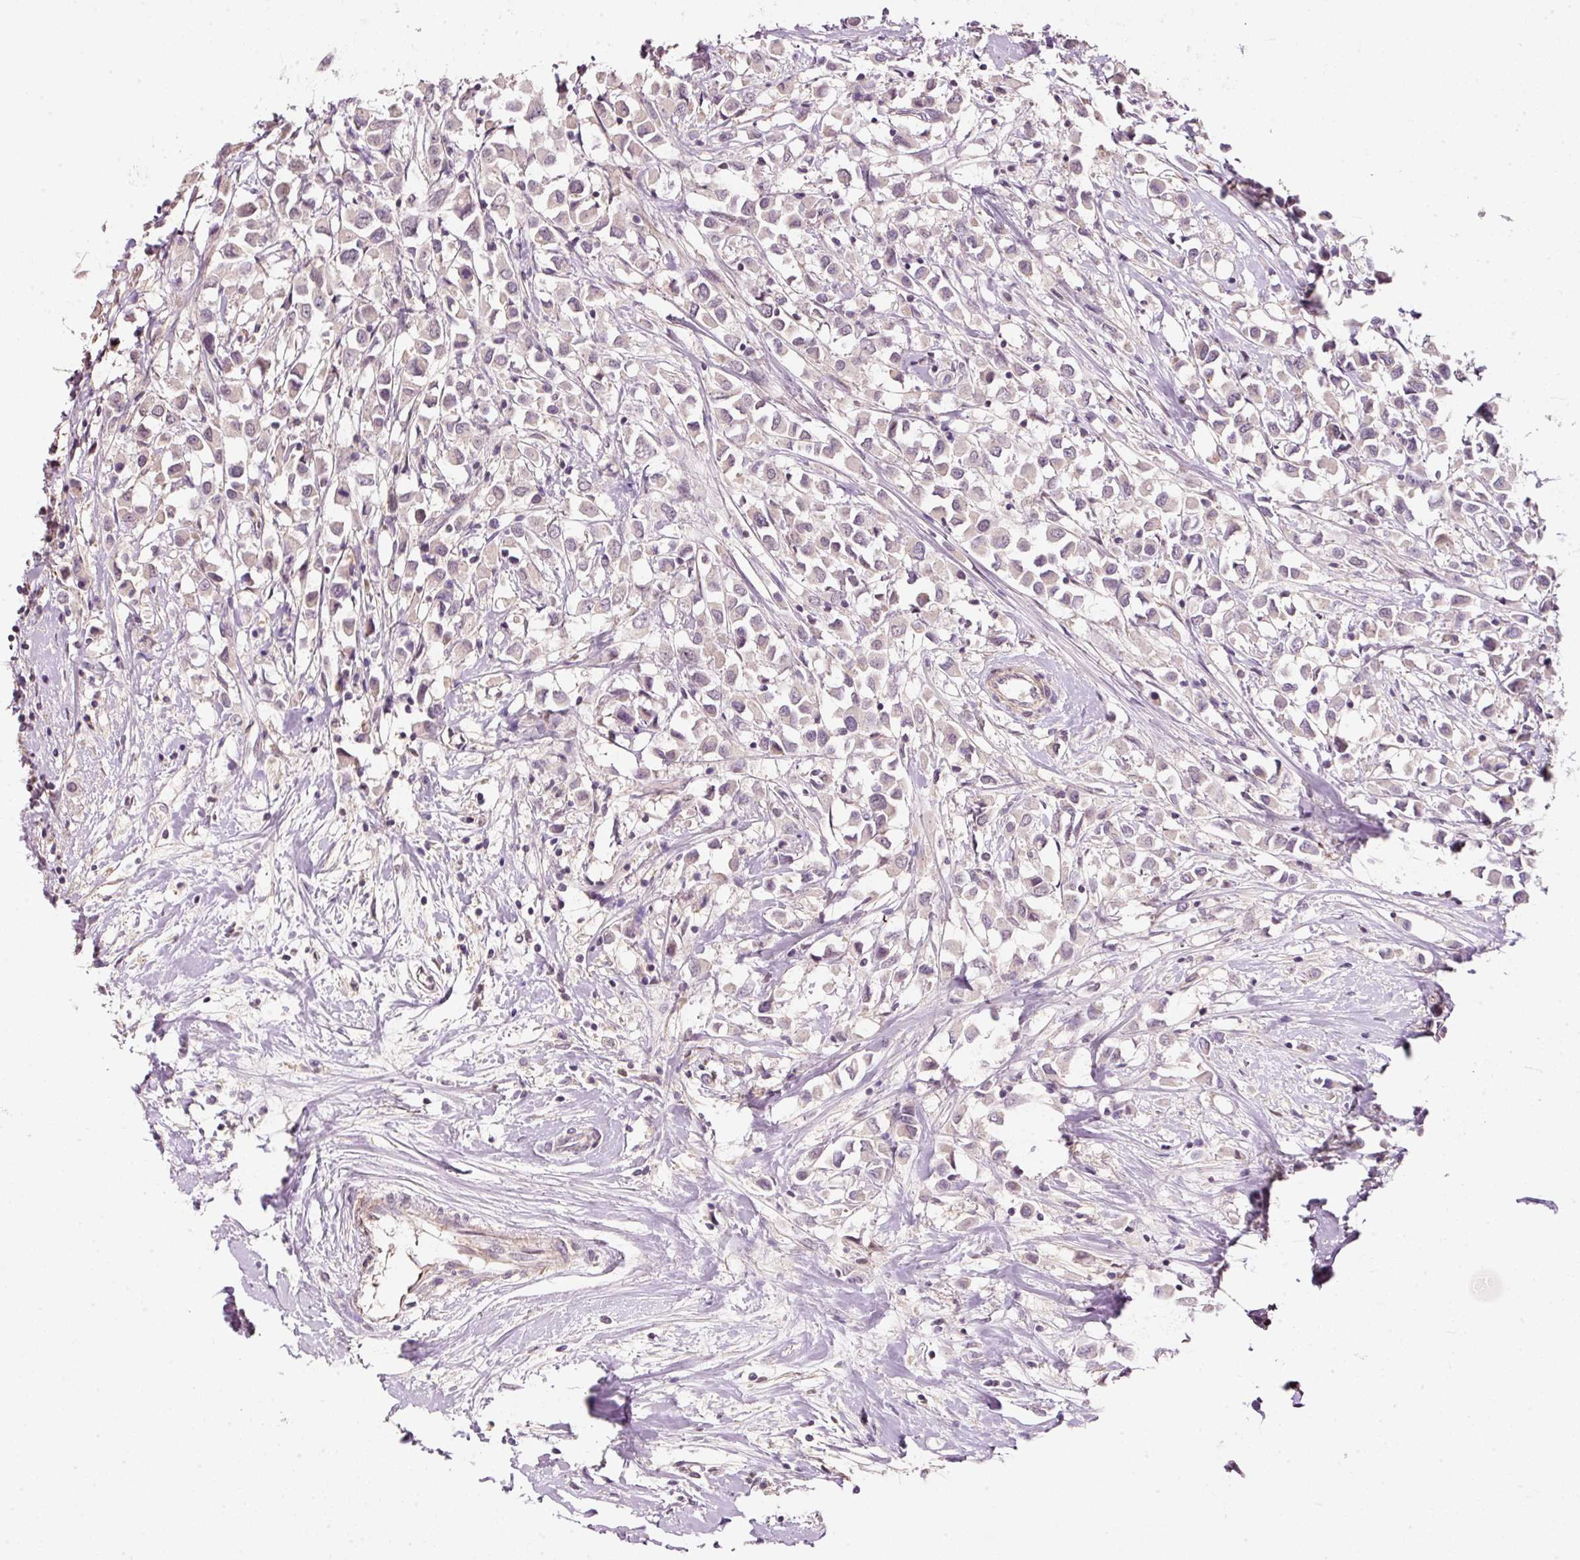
{"staining": {"intensity": "negative", "quantity": "none", "location": "none"}, "tissue": "breast cancer", "cell_type": "Tumor cells", "image_type": "cancer", "snomed": [{"axis": "morphology", "description": "Duct carcinoma"}, {"axis": "topography", "description": "Breast"}], "caption": "A high-resolution micrograph shows immunohistochemistry (IHC) staining of breast cancer (infiltrating ductal carcinoma), which demonstrates no significant staining in tumor cells.", "gene": "TIRAP", "patient": {"sex": "female", "age": 61}}